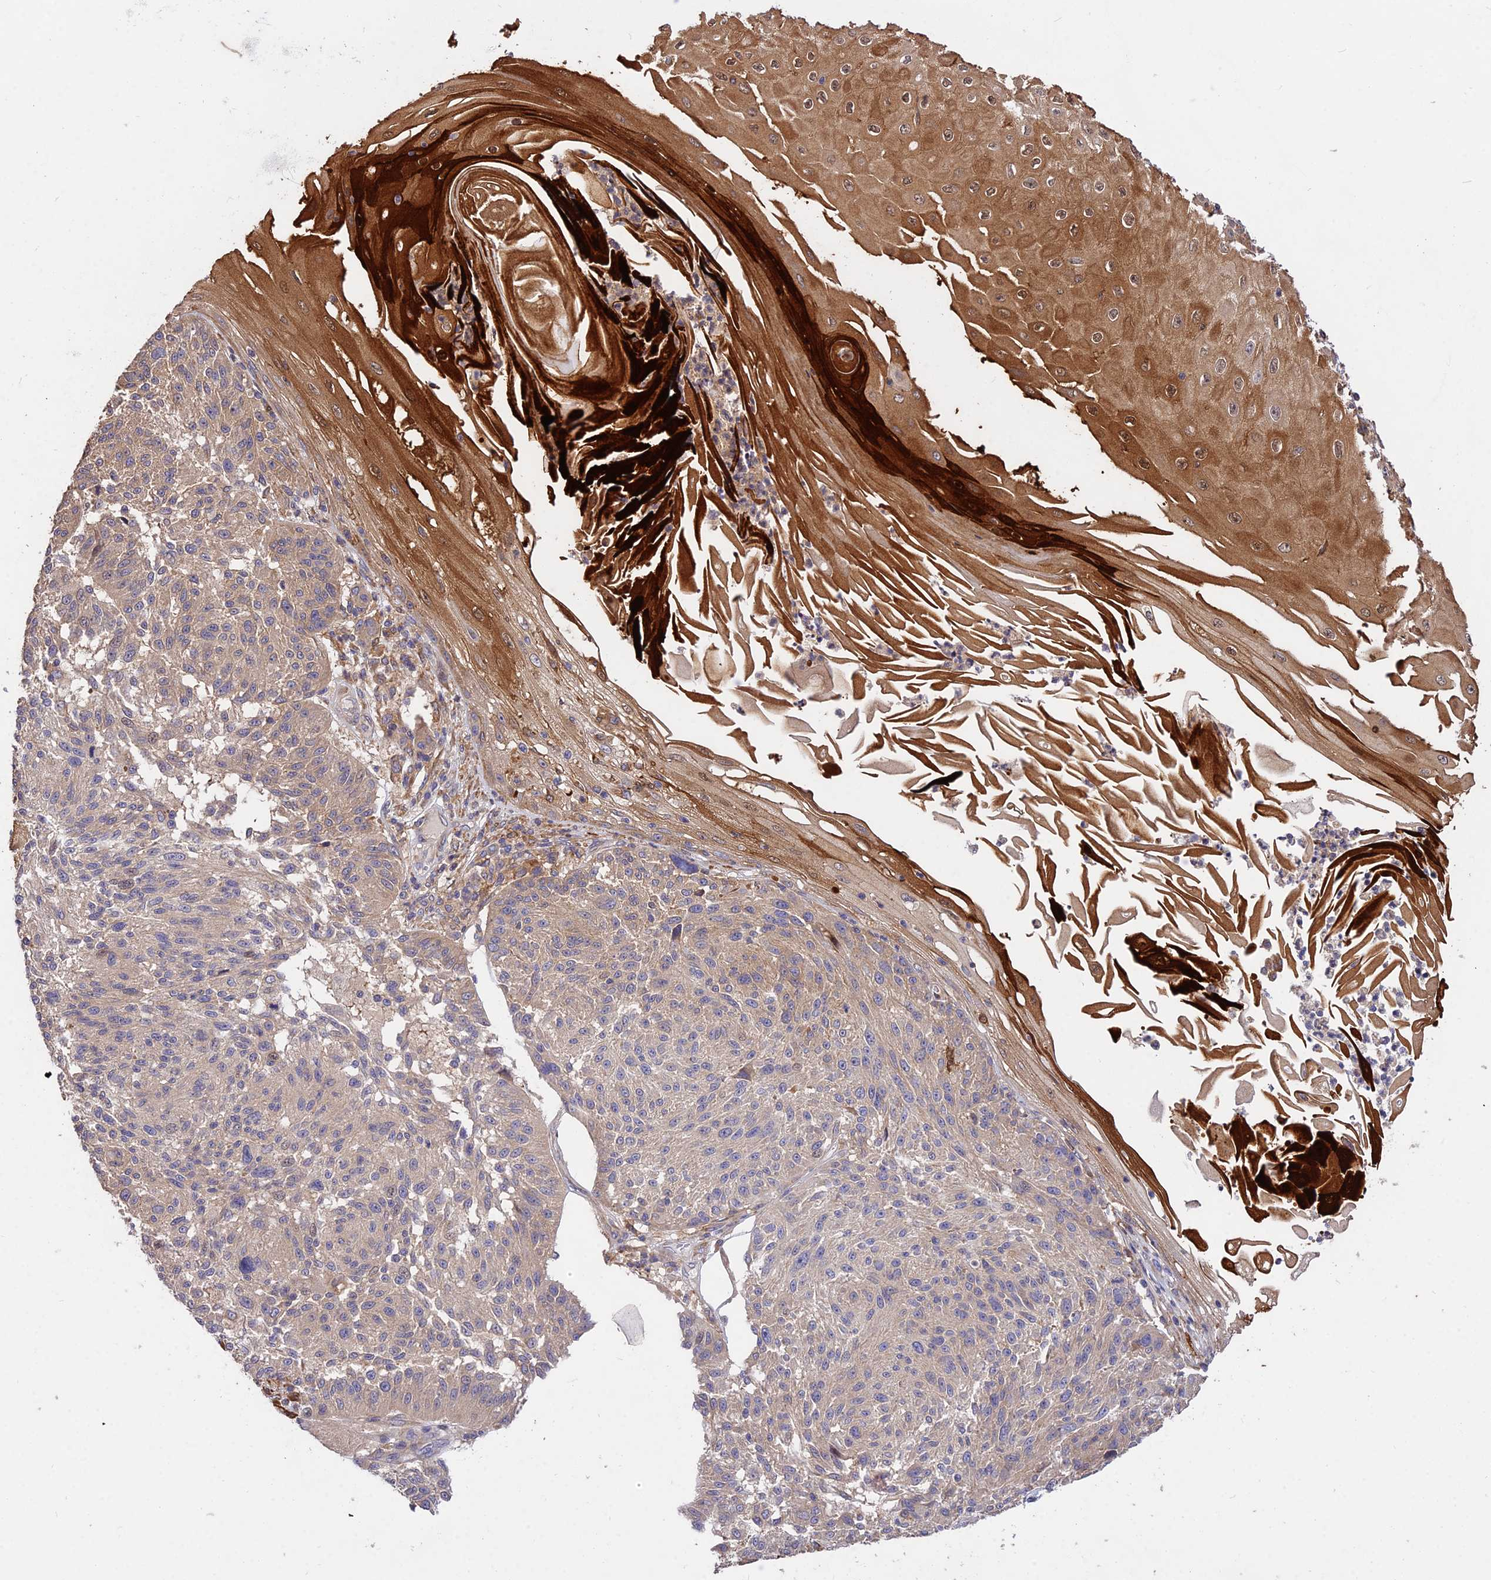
{"staining": {"intensity": "moderate", "quantity": "25%-75%", "location": "cytoplasmic/membranous"}, "tissue": "melanoma", "cell_type": "Tumor cells", "image_type": "cancer", "snomed": [{"axis": "morphology", "description": "Malignant melanoma, NOS"}, {"axis": "topography", "description": "Skin"}], "caption": "The micrograph displays immunohistochemical staining of melanoma. There is moderate cytoplasmic/membranous staining is present in about 25%-75% of tumor cells. (Stains: DAB in brown, nuclei in blue, Microscopy: brightfield microscopy at high magnification).", "gene": "ROCK1", "patient": {"sex": "male", "age": 53}}